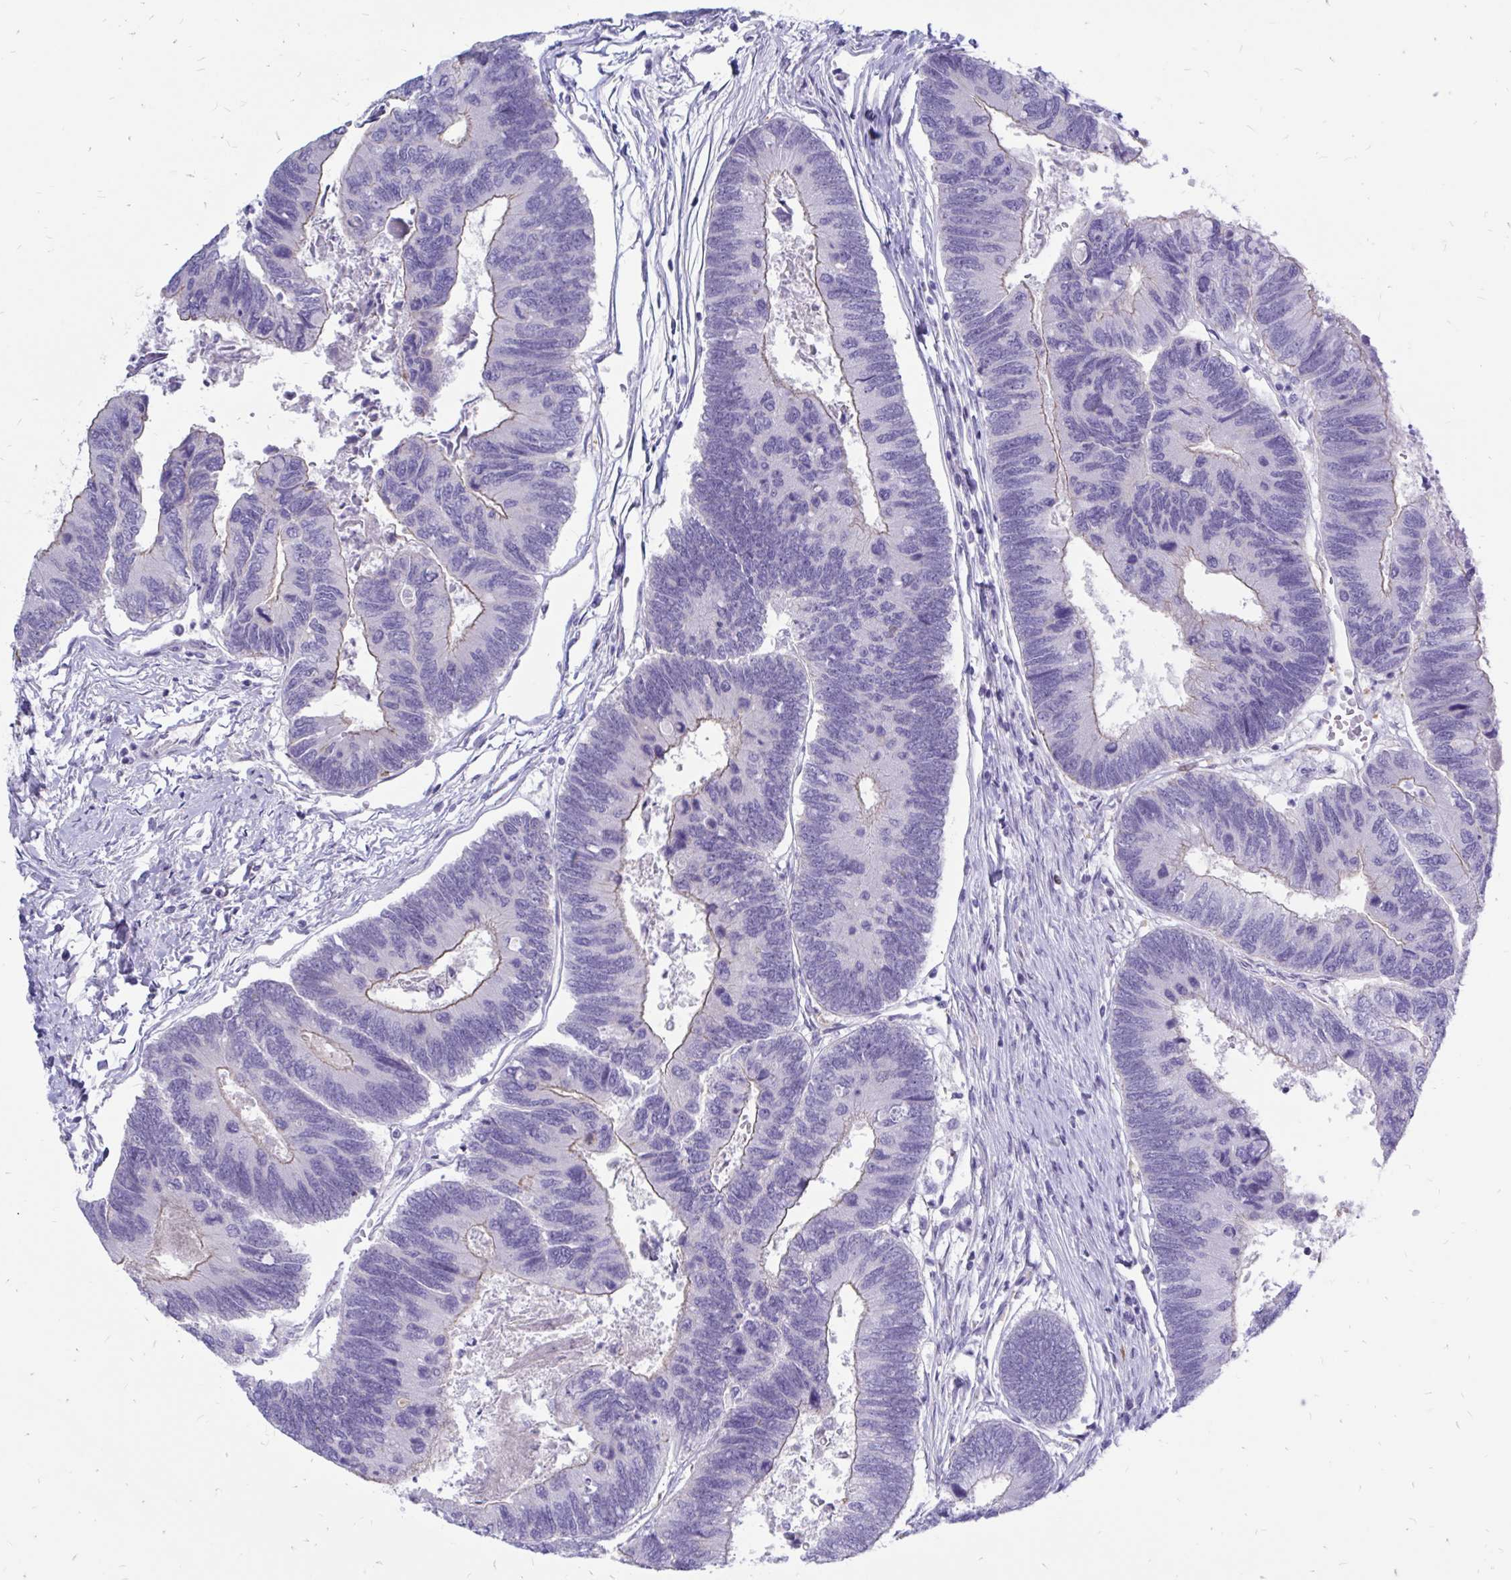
{"staining": {"intensity": "negative", "quantity": "none", "location": "none"}, "tissue": "colorectal cancer", "cell_type": "Tumor cells", "image_type": "cancer", "snomed": [{"axis": "morphology", "description": "Adenocarcinoma, NOS"}, {"axis": "topography", "description": "Colon"}], "caption": "An immunohistochemistry image of colorectal adenocarcinoma is shown. There is no staining in tumor cells of colorectal adenocarcinoma. (DAB (3,3'-diaminobenzidine) immunohistochemistry visualized using brightfield microscopy, high magnification).", "gene": "IGSF5", "patient": {"sex": "female", "age": 67}}